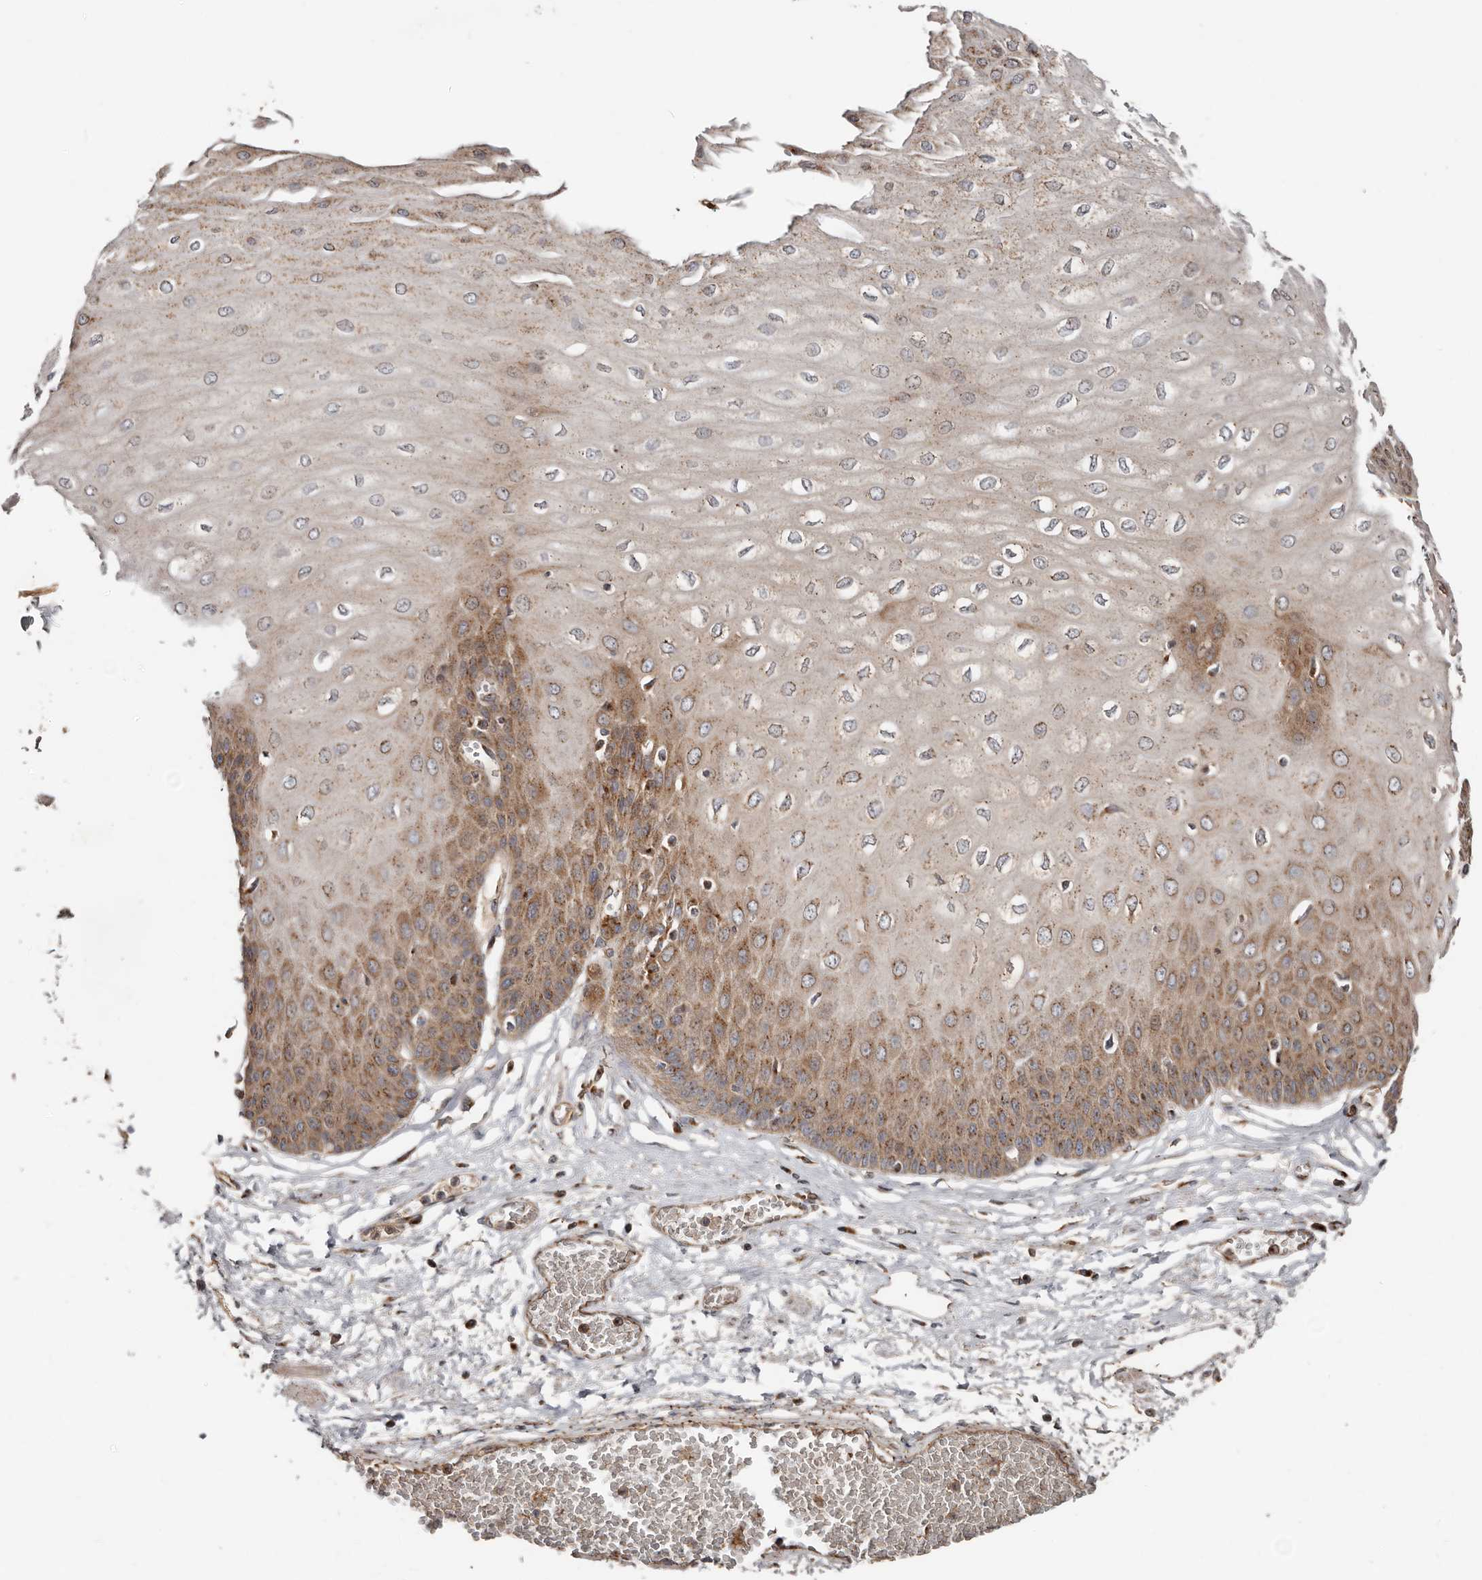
{"staining": {"intensity": "moderate", "quantity": ">75%", "location": "cytoplasmic/membranous"}, "tissue": "esophagus", "cell_type": "Squamous epithelial cells", "image_type": "normal", "snomed": [{"axis": "morphology", "description": "Normal tissue, NOS"}, {"axis": "topography", "description": "Esophagus"}], "caption": "Immunohistochemical staining of unremarkable human esophagus shows medium levels of moderate cytoplasmic/membranous positivity in about >75% of squamous epithelial cells.", "gene": "COG1", "patient": {"sex": "male", "age": 60}}